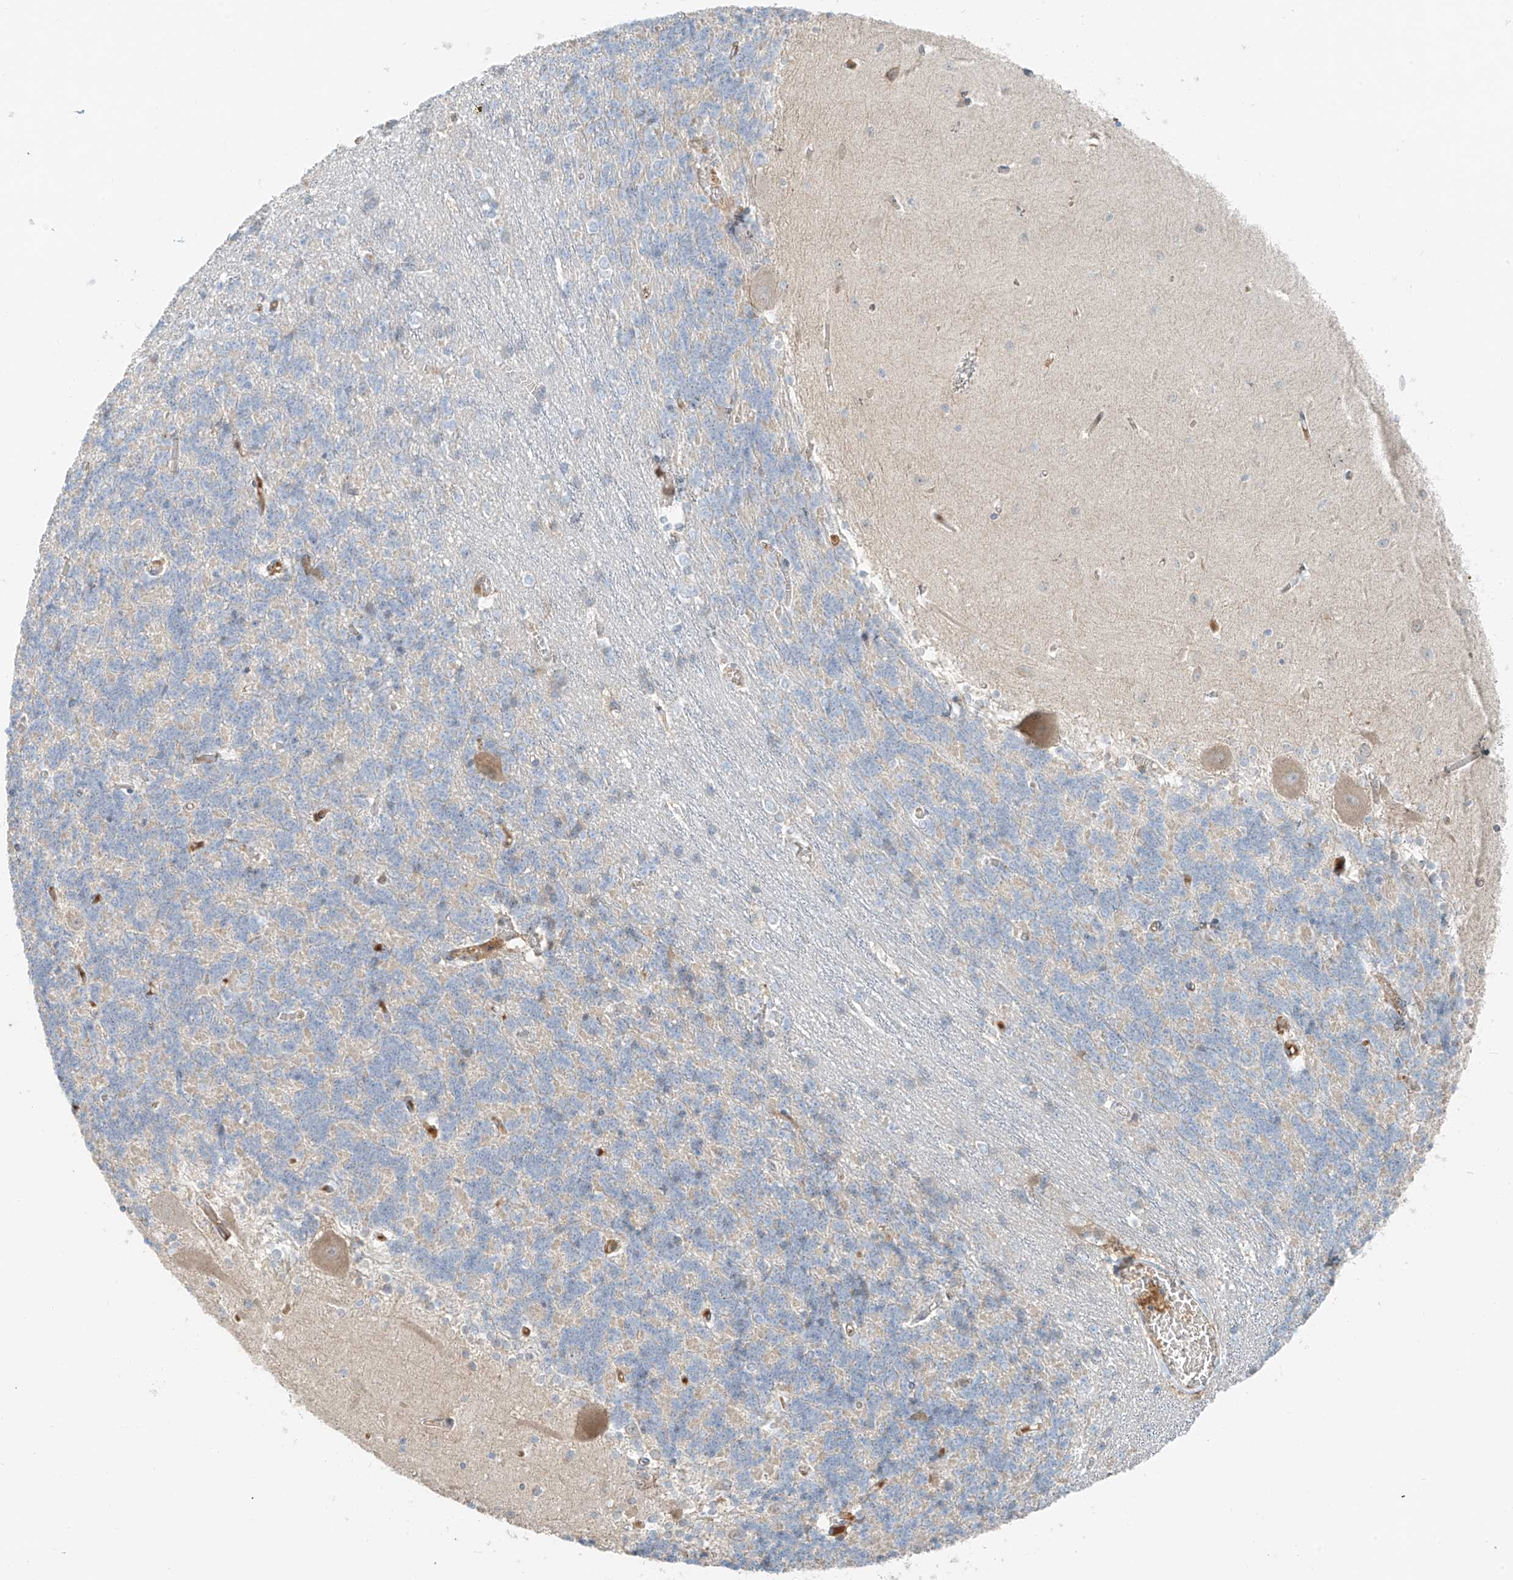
{"staining": {"intensity": "negative", "quantity": "none", "location": "none"}, "tissue": "cerebellum", "cell_type": "Cells in granular layer", "image_type": "normal", "snomed": [{"axis": "morphology", "description": "Normal tissue, NOS"}, {"axis": "topography", "description": "Cerebellum"}], "caption": "Cerebellum stained for a protein using immunohistochemistry shows no positivity cells in granular layer.", "gene": "FSTL1", "patient": {"sex": "male", "age": 37}}